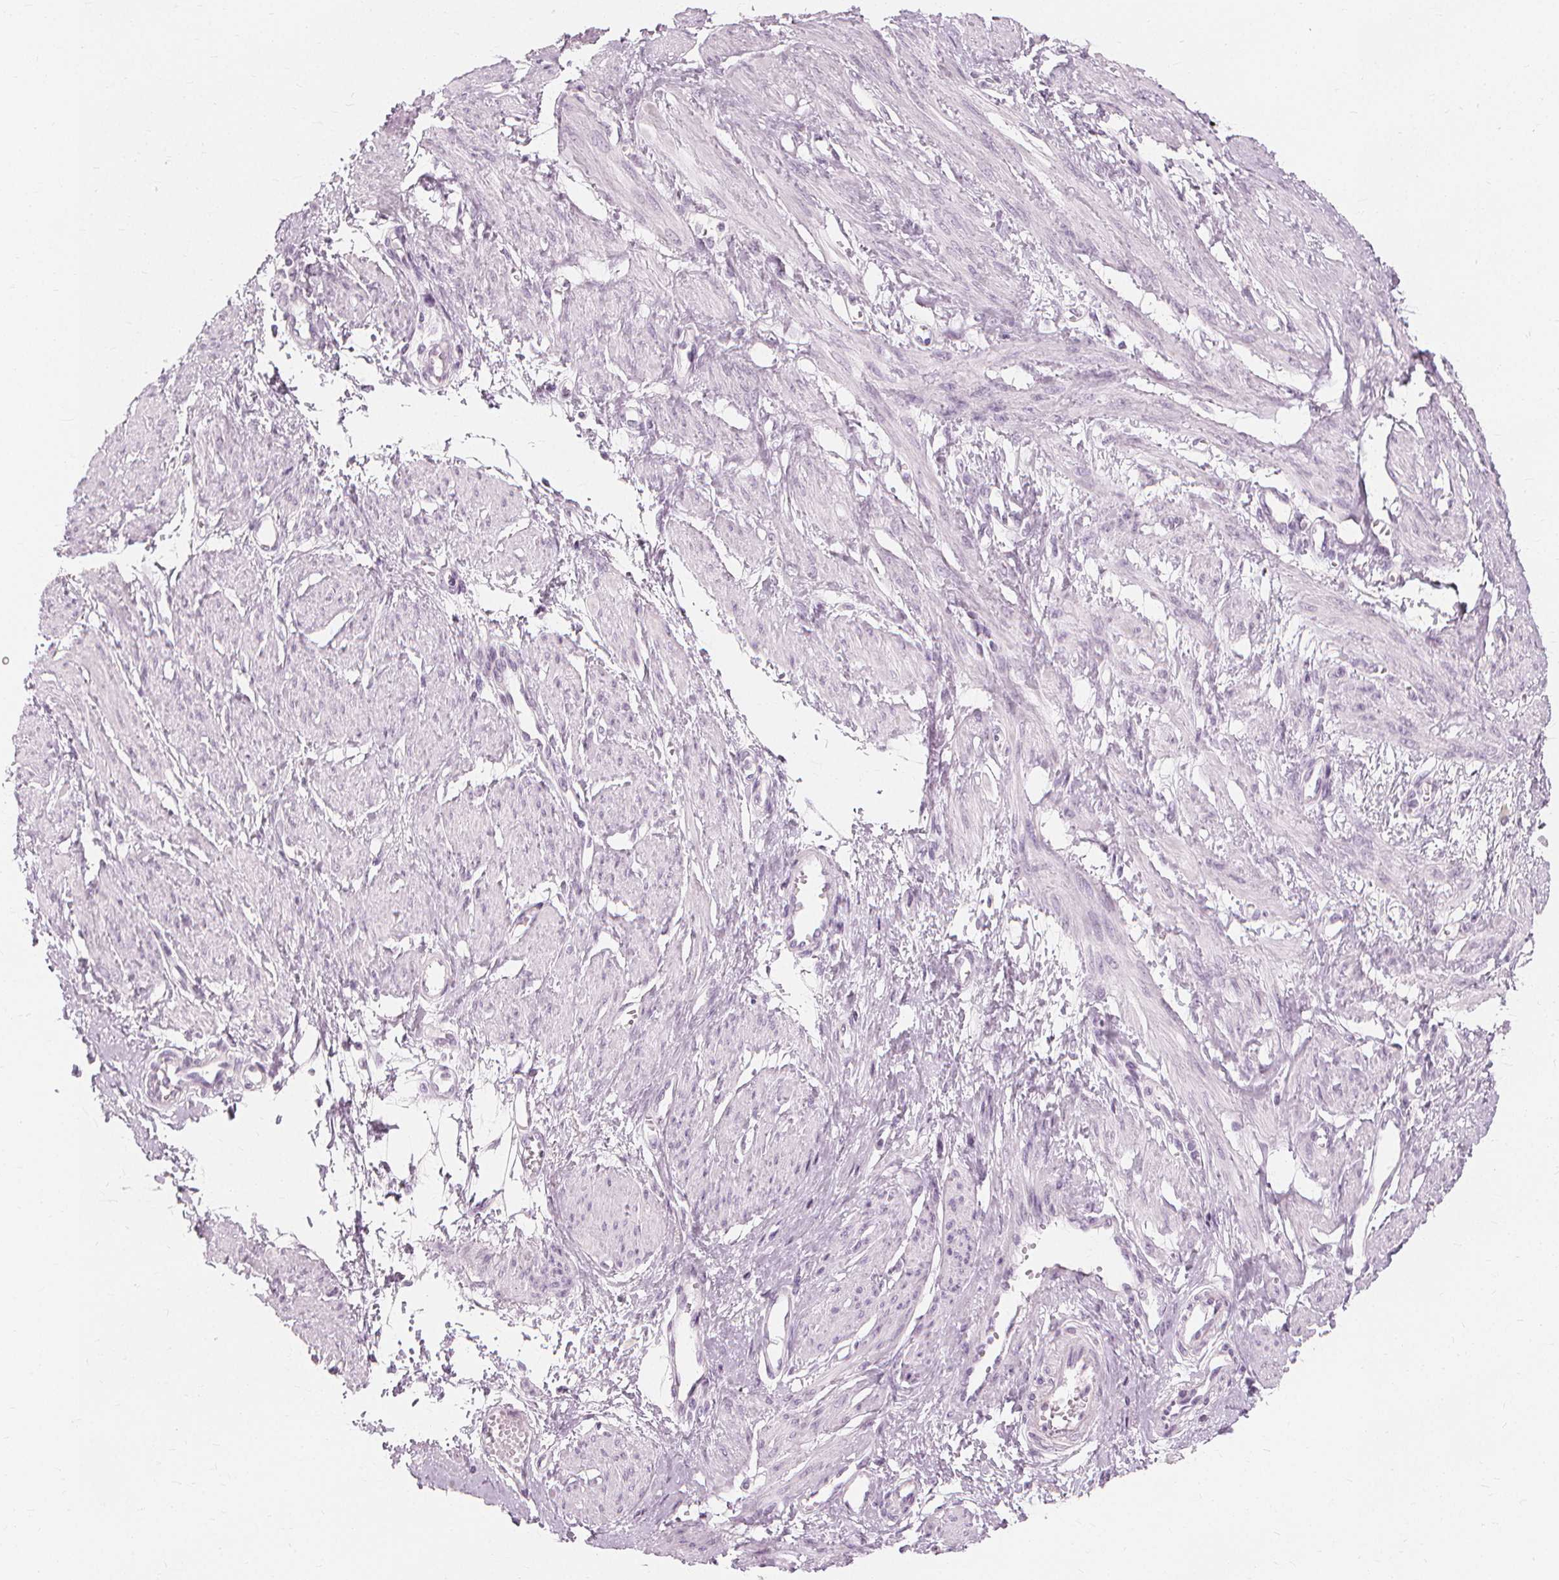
{"staining": {"intensity": "negative", "quantity": "none", "location": "none"}, "tissue": "smooth muscle", "cell_type": "Smooth muscle cells", "image_type": "normal", "snomed": [{"axis": "morphology", "description": "Normal tissue, NOS"}, {"axis": "topography", "description": "Smooth muscle"}, {"axis": "topography", "description": "Uterus"}], "caption": "IHC of benign human smooth muscle shows no expression in smooth muscle cells.", "gene": "MUC12", "patient": {"sex": "female", "age": 39}}